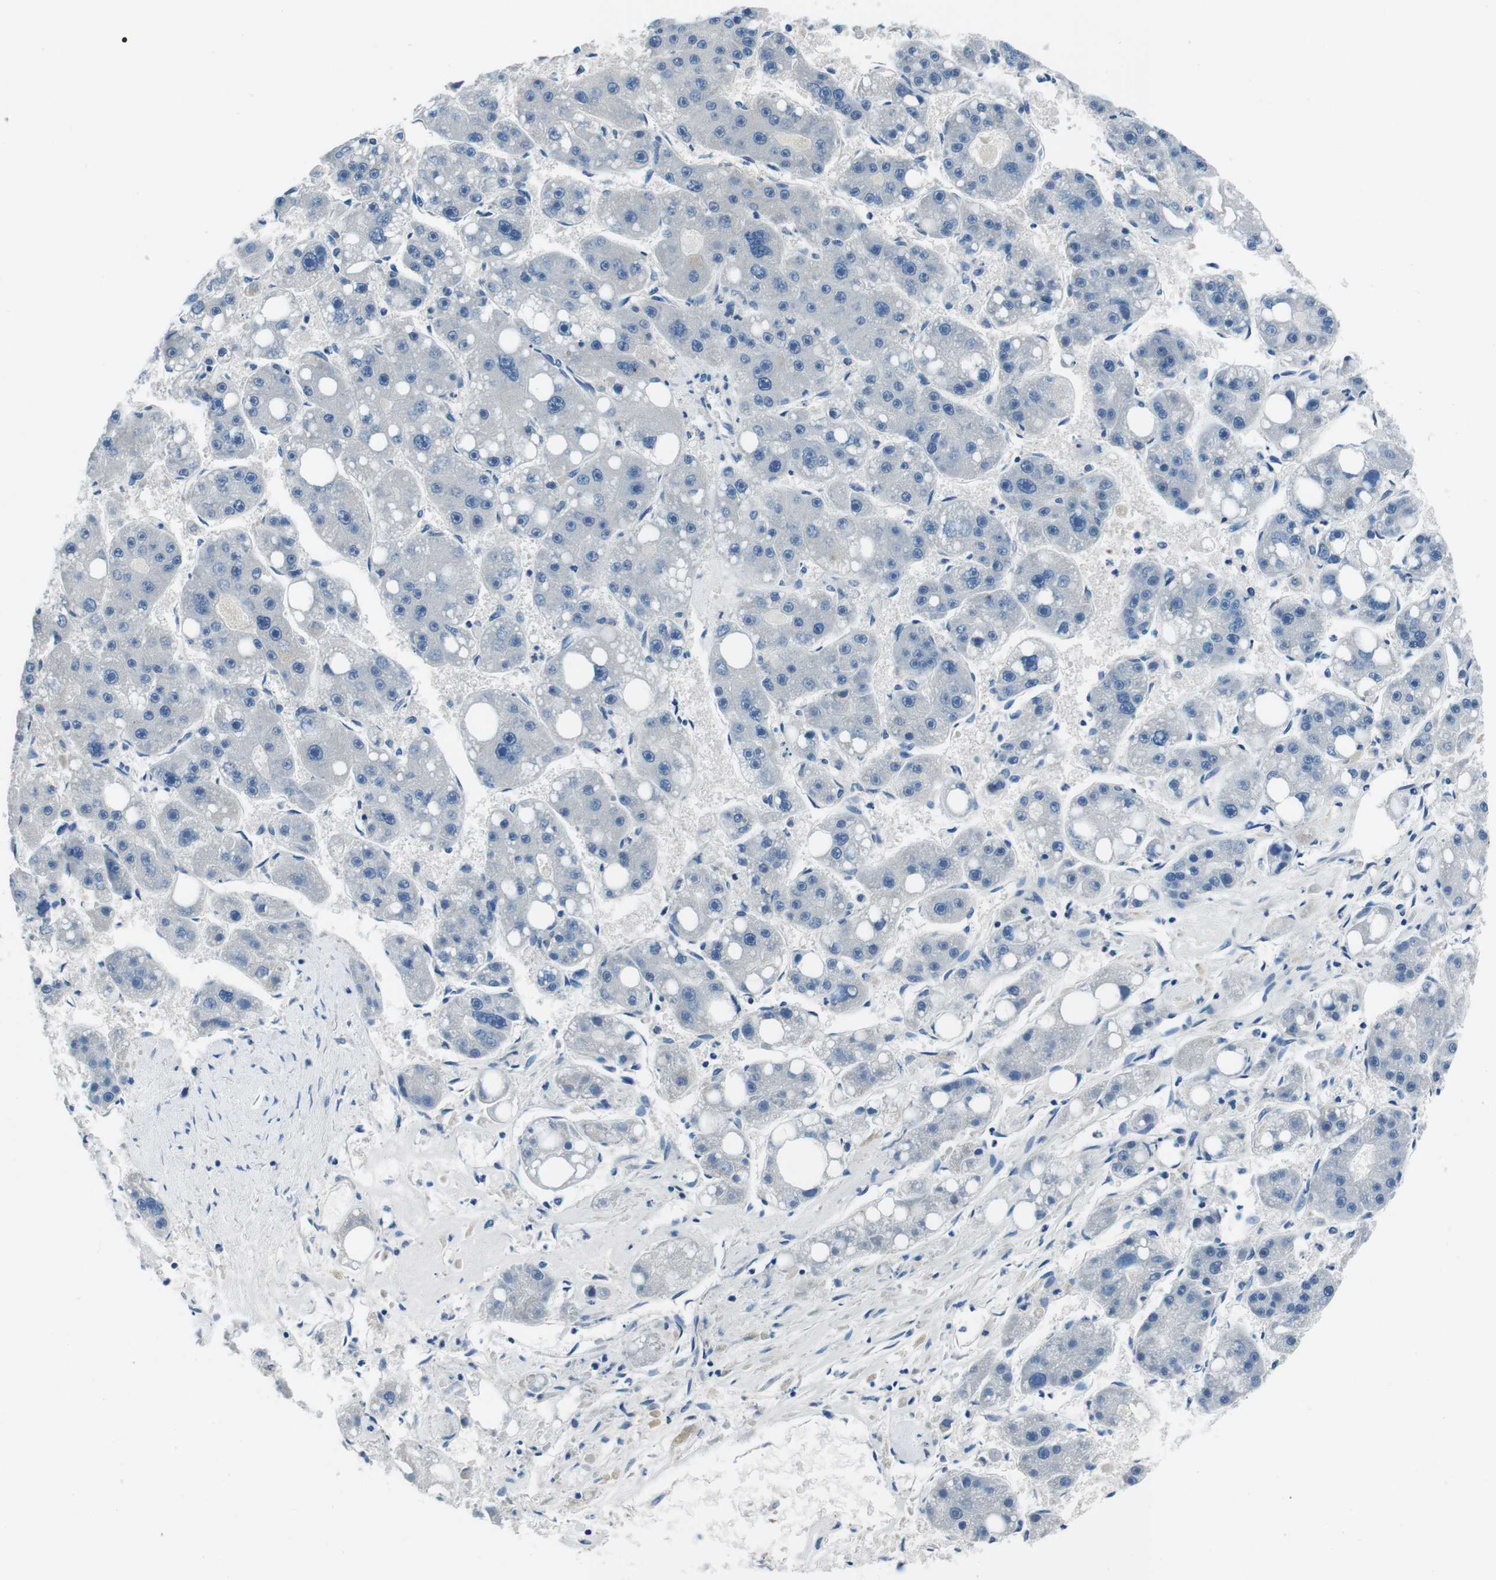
{"staining": {"intensity": "negative", "quantity": "none", "location": "none"}, "tissue": "liver cancer", "cell_type": "Tumor cells", "image_type": "cancer", "snomed": [{"axis": "morphology", "description": "Carcinoma, Hepatocellular, NOS"}, {"axis": "topography", "description": "Liver"}], "caption": "Hepatocellular carcinoma (liver) was stained to show a protein in brown. There is no significant staining in tumor cells. (Immunohistochemistry (ihc), brightfield microscopy, high magnification).", "gene": "CASQ1", "patient": {"sex": "female", "age": 61}}